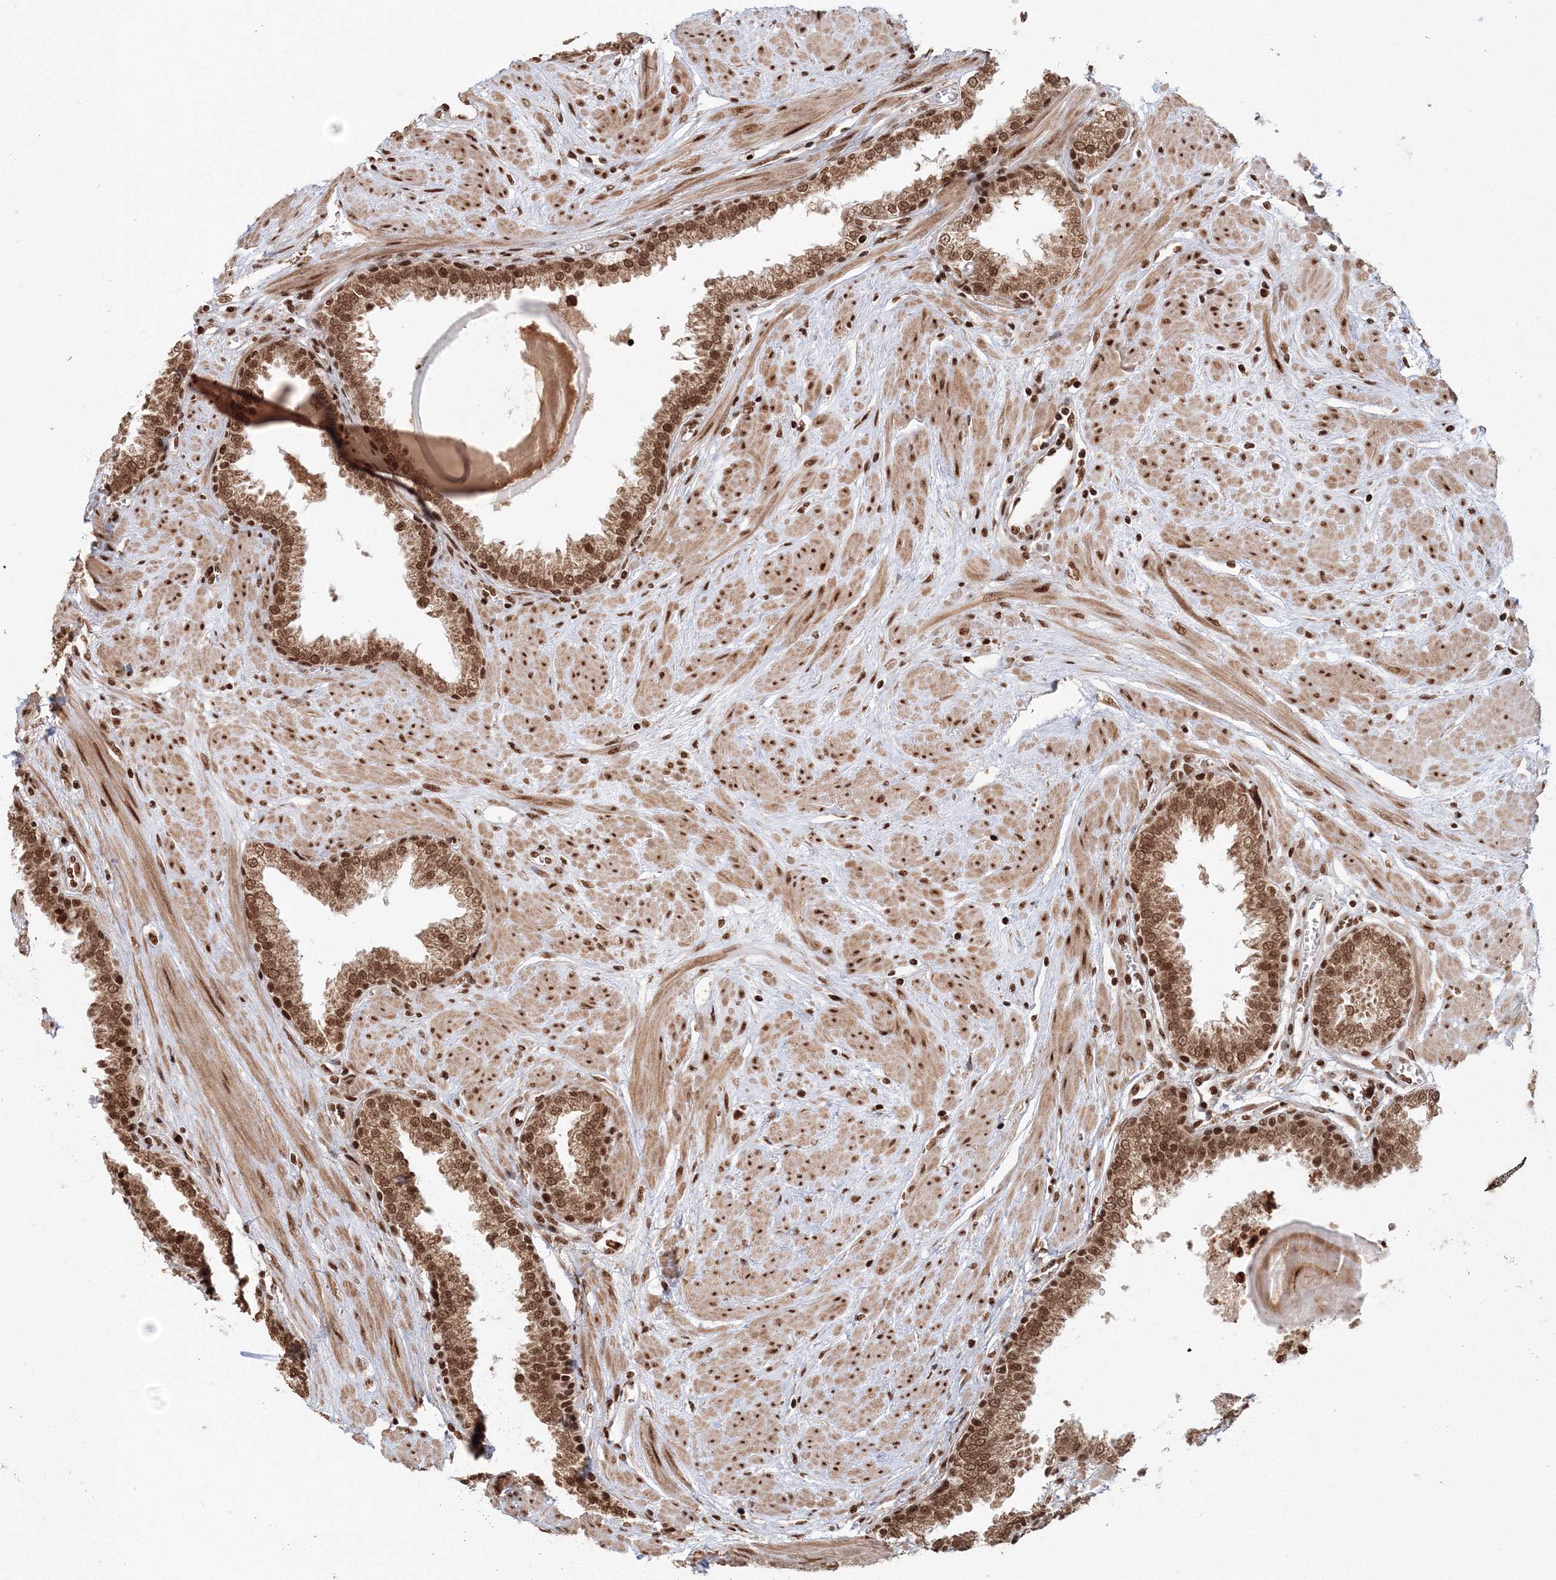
{"staining": {"intensity": "strong", "quantity": ">75%", "location": "nuclear"}, "tissue": "prostate", "cell_type": "Glandular cells", "image_type": "normal", "snomed": [{"axis": "morphology", "description": "Normal tissue, NOS"}, {"axis": "topography", "description": "Prostate"}], "caption": "High-magnification brightfield microscopy of normal prostate stained with DAB (3,3'-diaminobenzidine) (brown) and counterstained with hematoxylin (blue). glandular cells exhibit strong nuclear staining is present in approximately>75% of cells. The staining was performed using DAB, with brown indicating positive protein expression. Nuclei are stained blue with hematoxylin.", "gene": "KIF20A", "patient": {"sex": "male", "age": 51}}